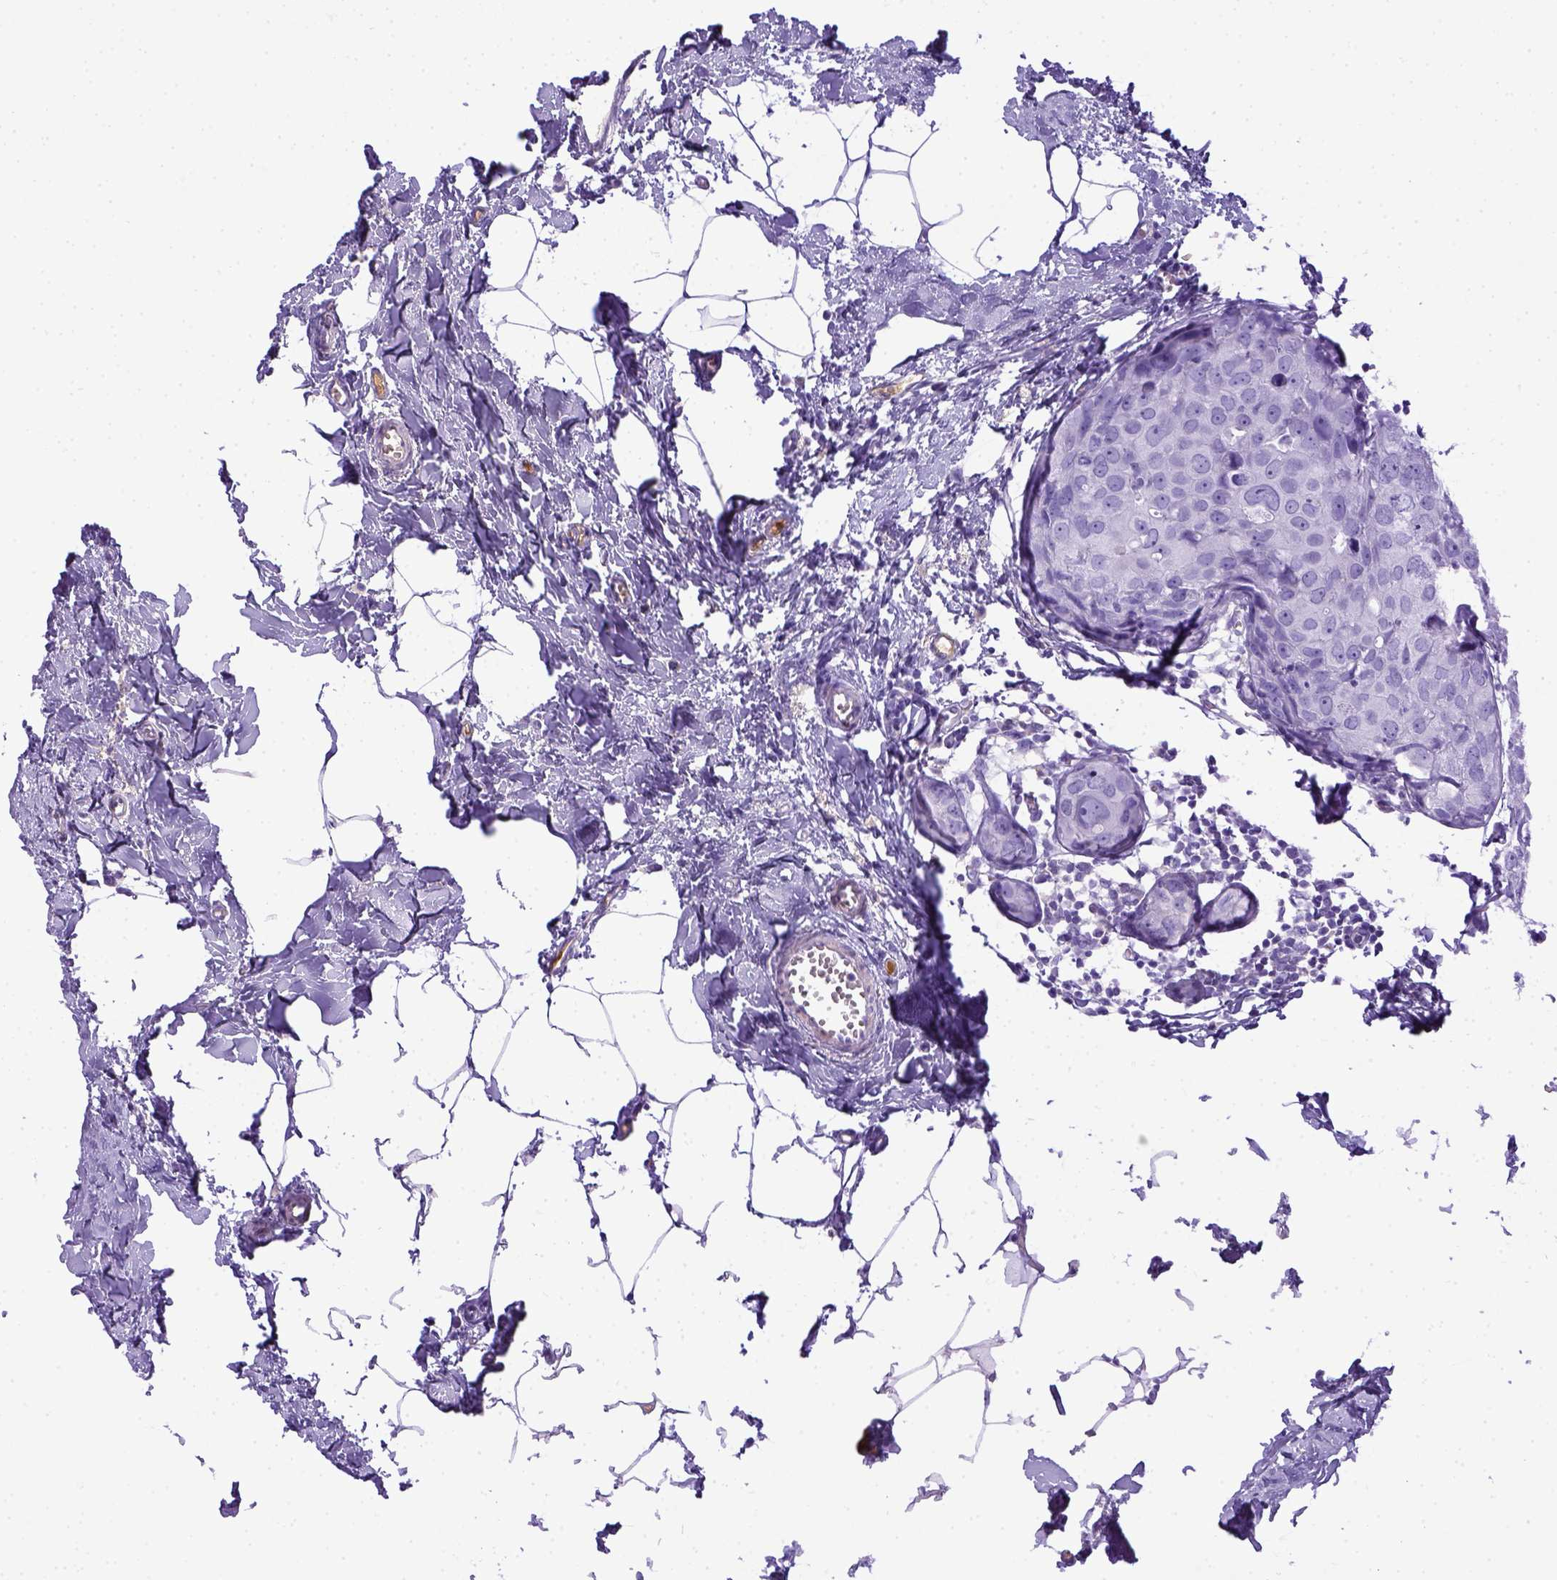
{"staining": {"intensity": "negative", "quantity": "none", "location": "none"}, "tissue": "breast cancer", "cell_type": "Tumor cells", "image_type": "cancer", "snomed": [{"axis": "morphology", "description": "Duct carcinoma"}, {"axis": "topography", "description": "Breast"}], "caption": "Tumor cells are negative for protein expression in human breast cancer. The staining is performed using DAB (3,3'-diaminobenzidine) brown chromogen with nuclei counter-stained in using hematoxylin.", "gene": "ITIH4", "patient": {"sex": "female", "age": 38}}